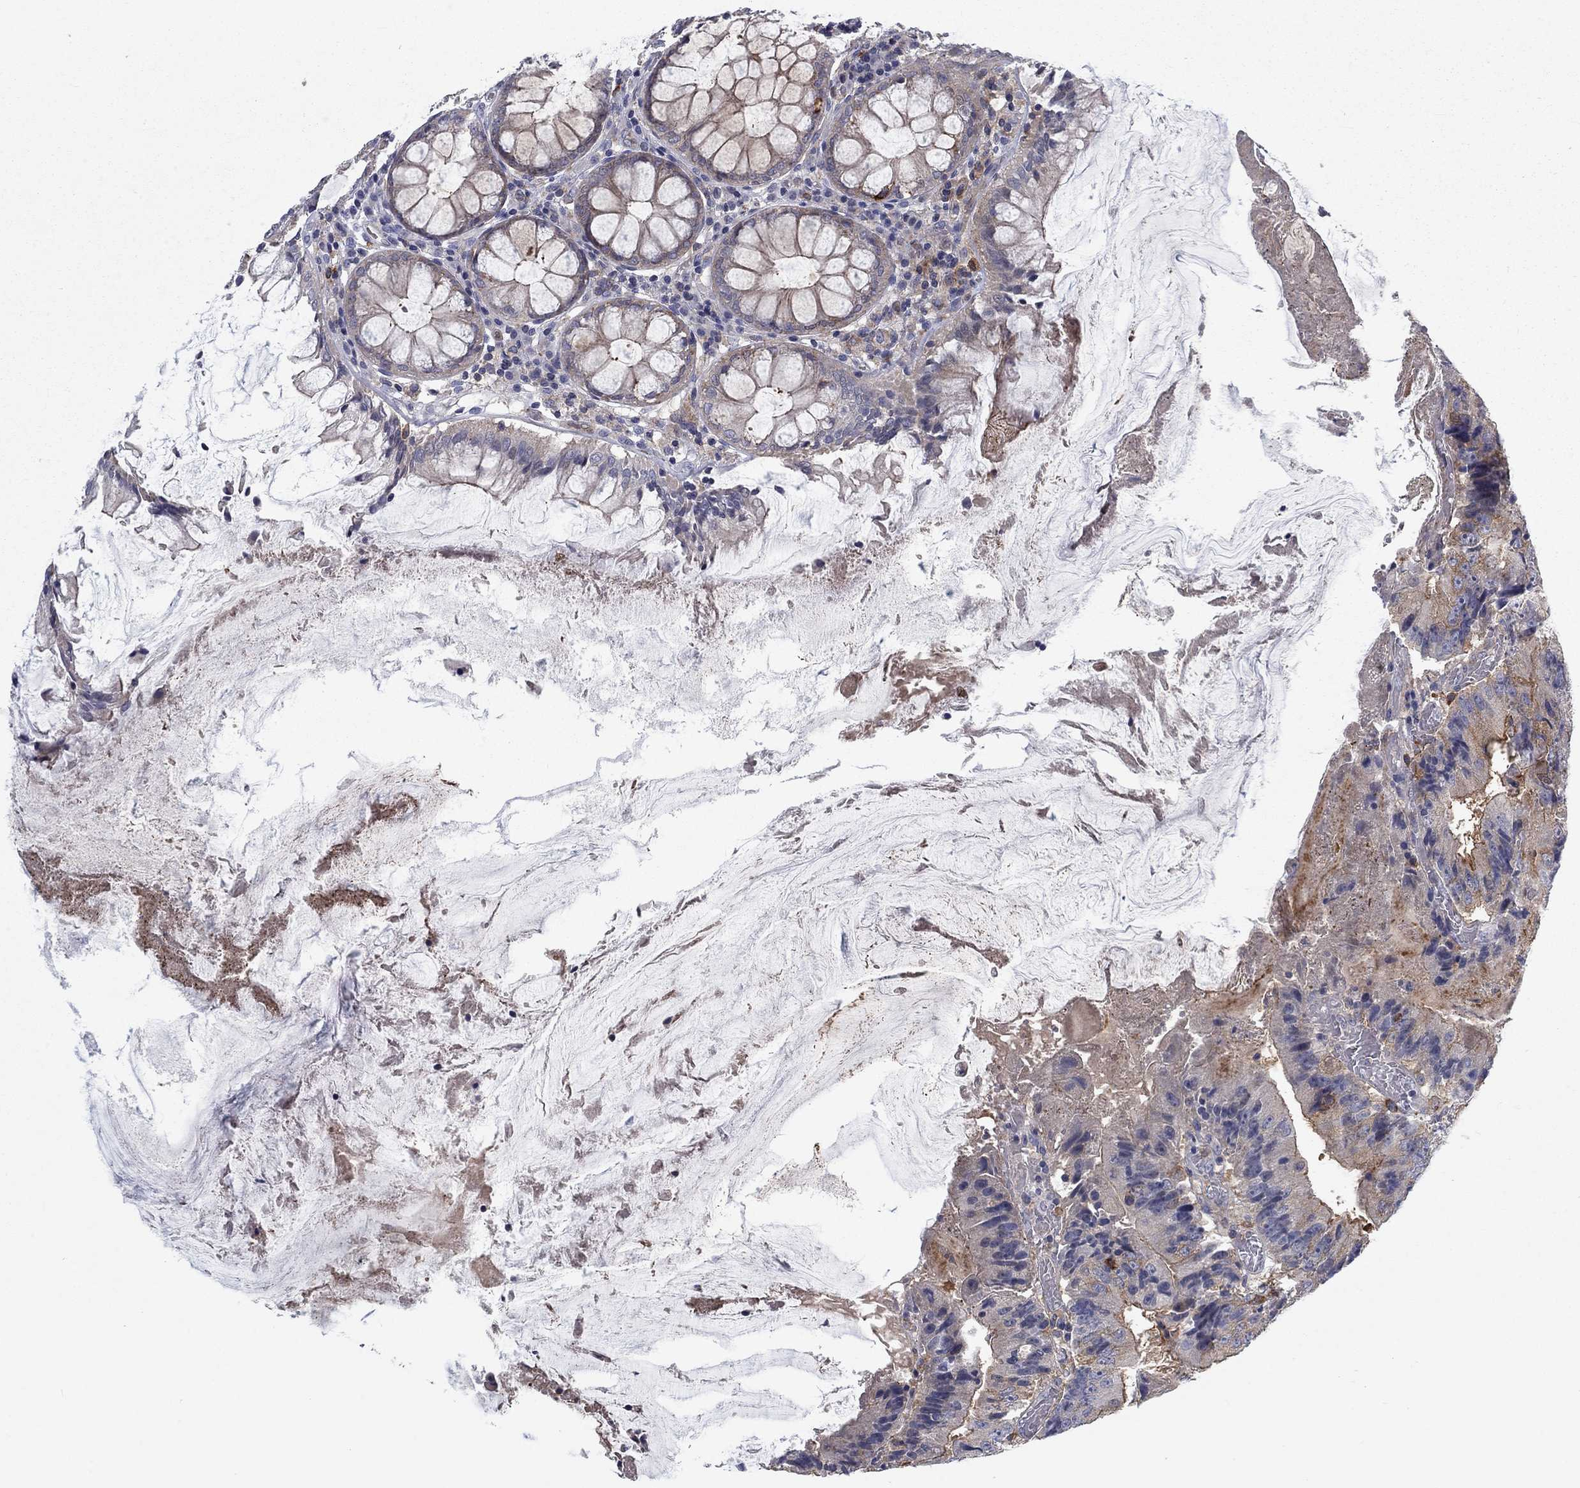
{"staining": {"intensity": "moderate", "quantity": "25%-75%", "location": "cytoplasmic/membranous"}, "tissue": "colorectal cancer", "cell_type": "Tumor cells", "image_type": "cancer", "snomed": [{"axis": "morphology", "description": "Adenocarcinoma, NOS"}, {"axis": "topography", "description": "Colon"}], "caption": "Colorectal adenocarcinoma stained with IHC displays moderate cytoplasmic/membranous positivity in about 25%-75% of tumor cells.", "gene": "KIF15", "patient": {"sex": "female", "age": 86}}